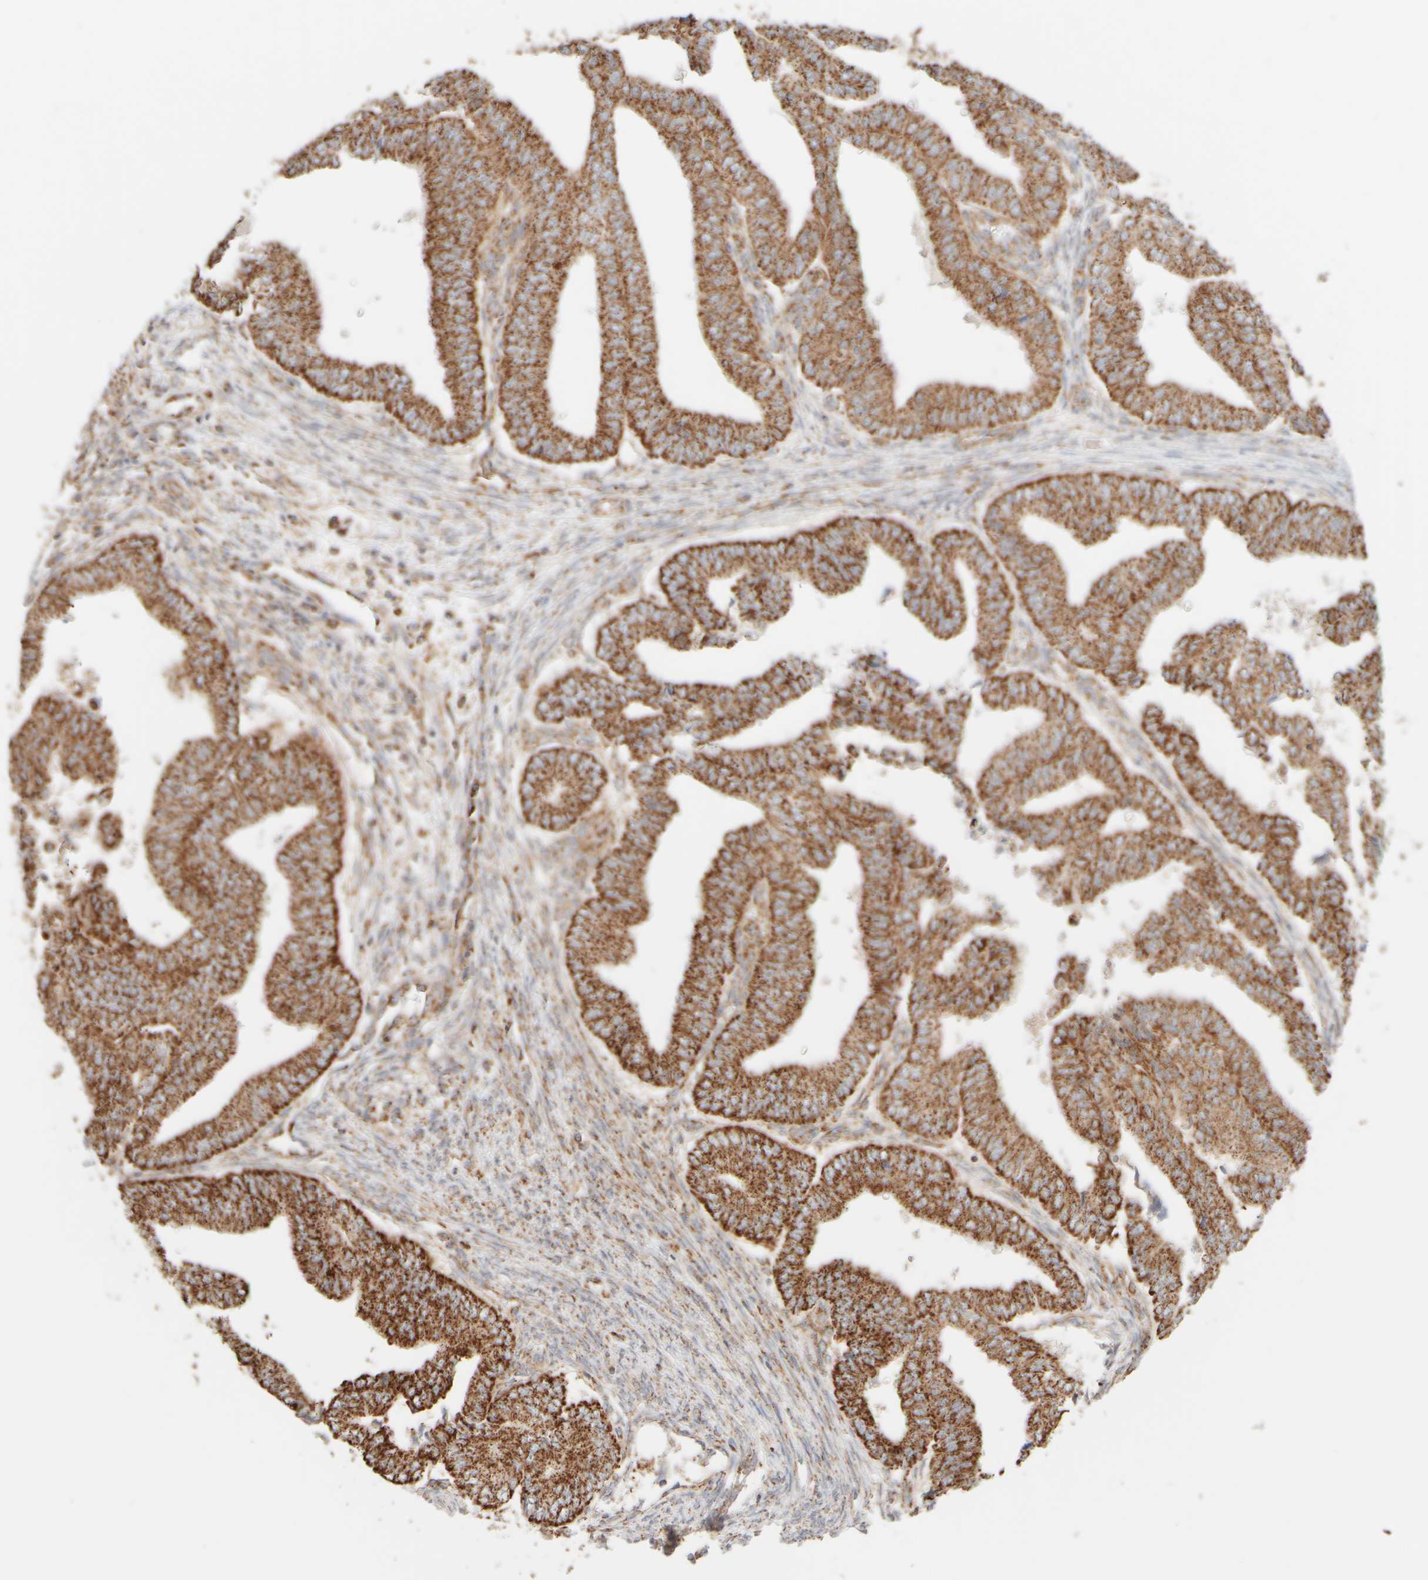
{"staining": {"intensity": "strong", "quantity": ">75%", "location": "cytoplasmic/membranous"}, "tissue": "endometrial cancer", "cell_type": "Tumor cells", "image_type": "cancer", "snomed": [{"axis": "morphology", "description": "Polyp, NOS"}, {"axis": "morphology", "description": "Adenocarcinoma, NOS"}, {"axis": "morphology", "description": "Adenoma, NOS"}, {"axis": "topography", "description": "Endometrium"}], "caption": "Protein expression analysis of adenocarcinoma (endometrial) reveals strong cytoplasmic/membranous staining in about >75% of tumor cells.", "gene": "APBB2", "patient": {"sex": "female", "age": 79}}